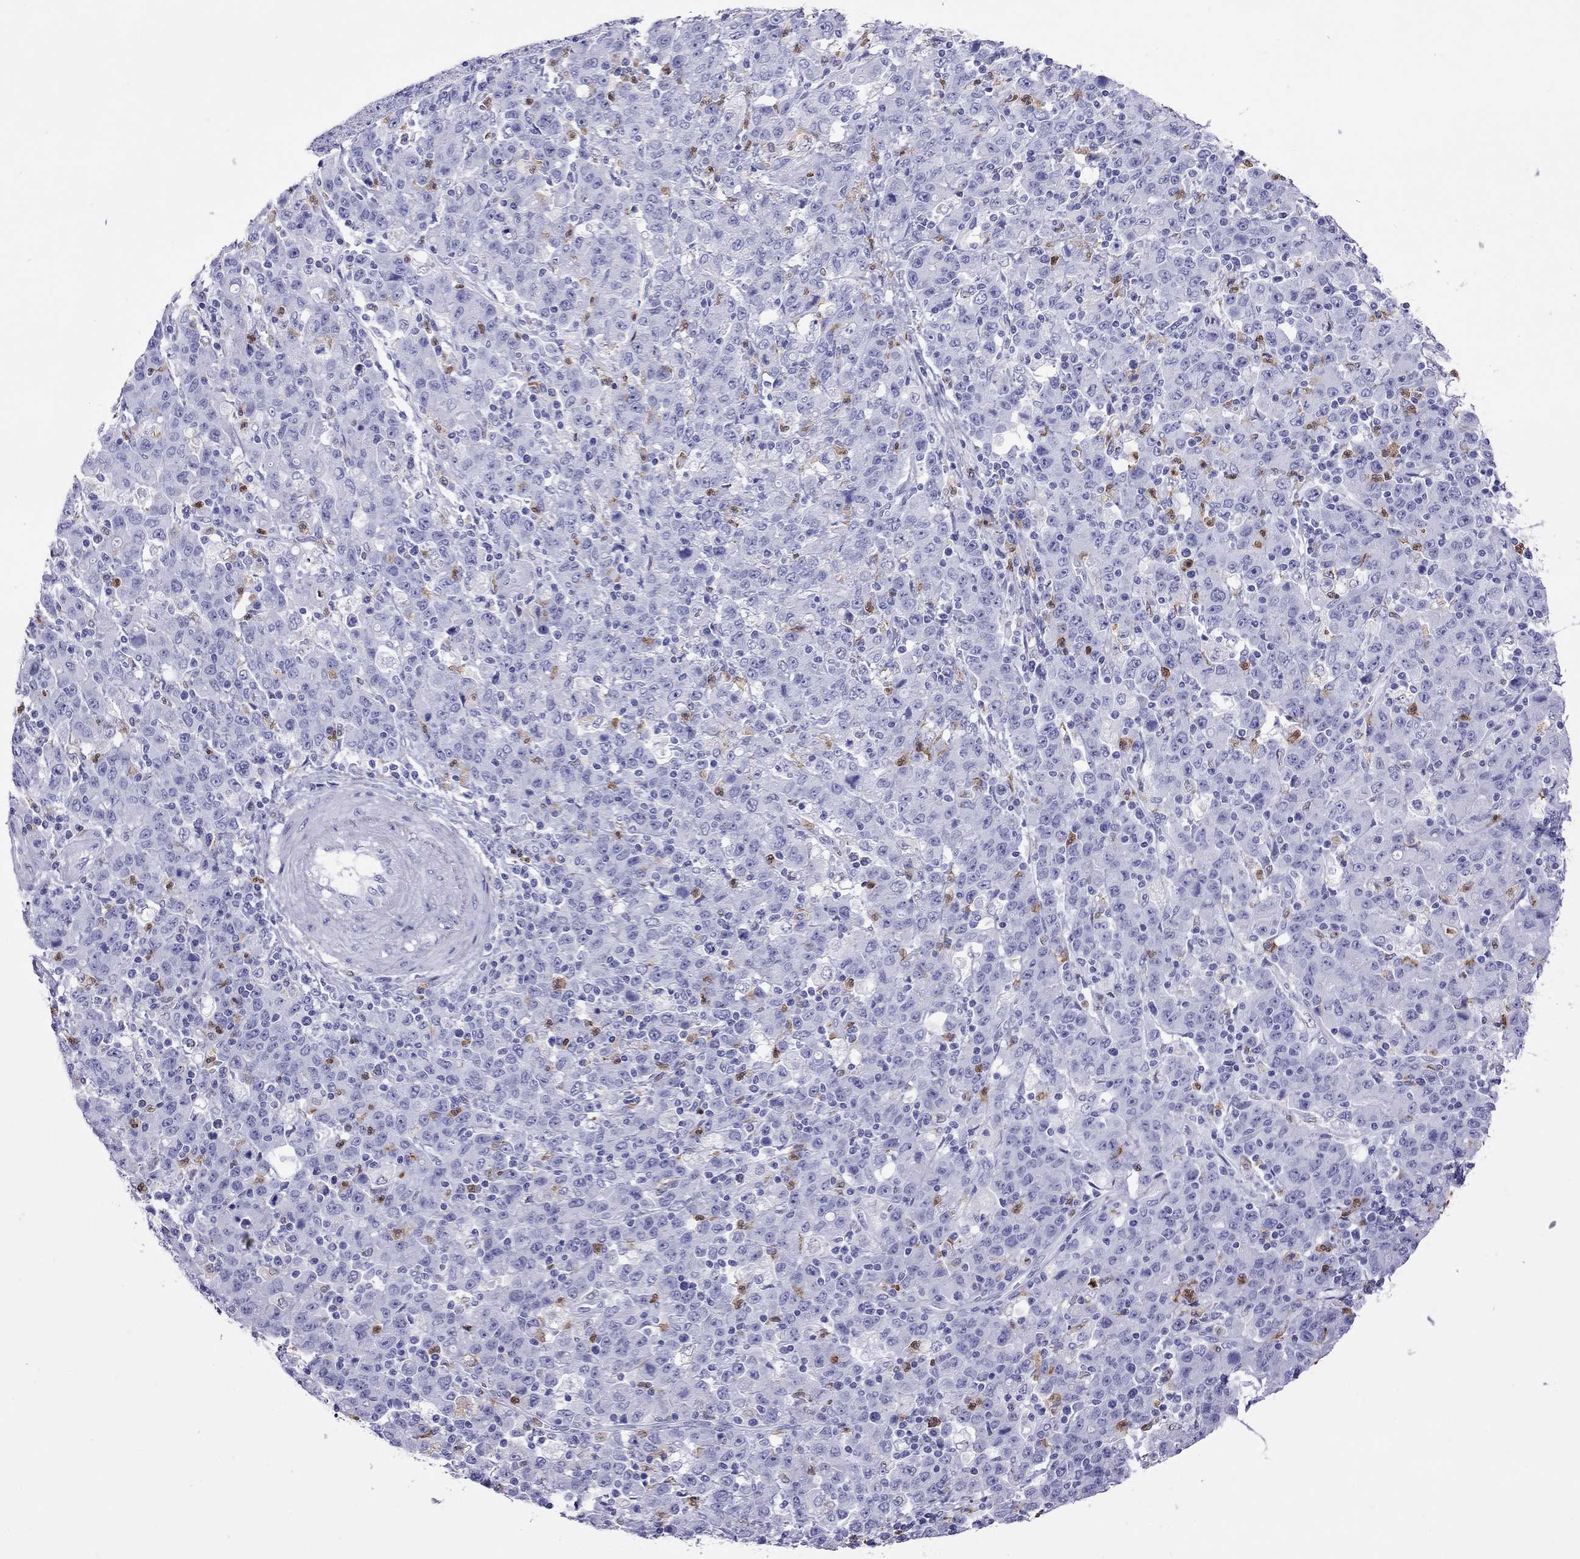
{"staining": {"intensity": "negative", "quantity": "none", "location": "none"}, "tissue": "stomach cancer", "cell_type": "Tumor cells", "image_type": "cancer", "snomed": [{"axis": "morphology", "description": "Adenocarcinoma, NOS"}, {"axis": "topography", "description": "Stomach, upper"}], "caption": "There is no significant staining in tumor cells of stomach adenocarcinoma.", "gene": "SLAMF1", "patient": {"sex": "male", "age": 69}}